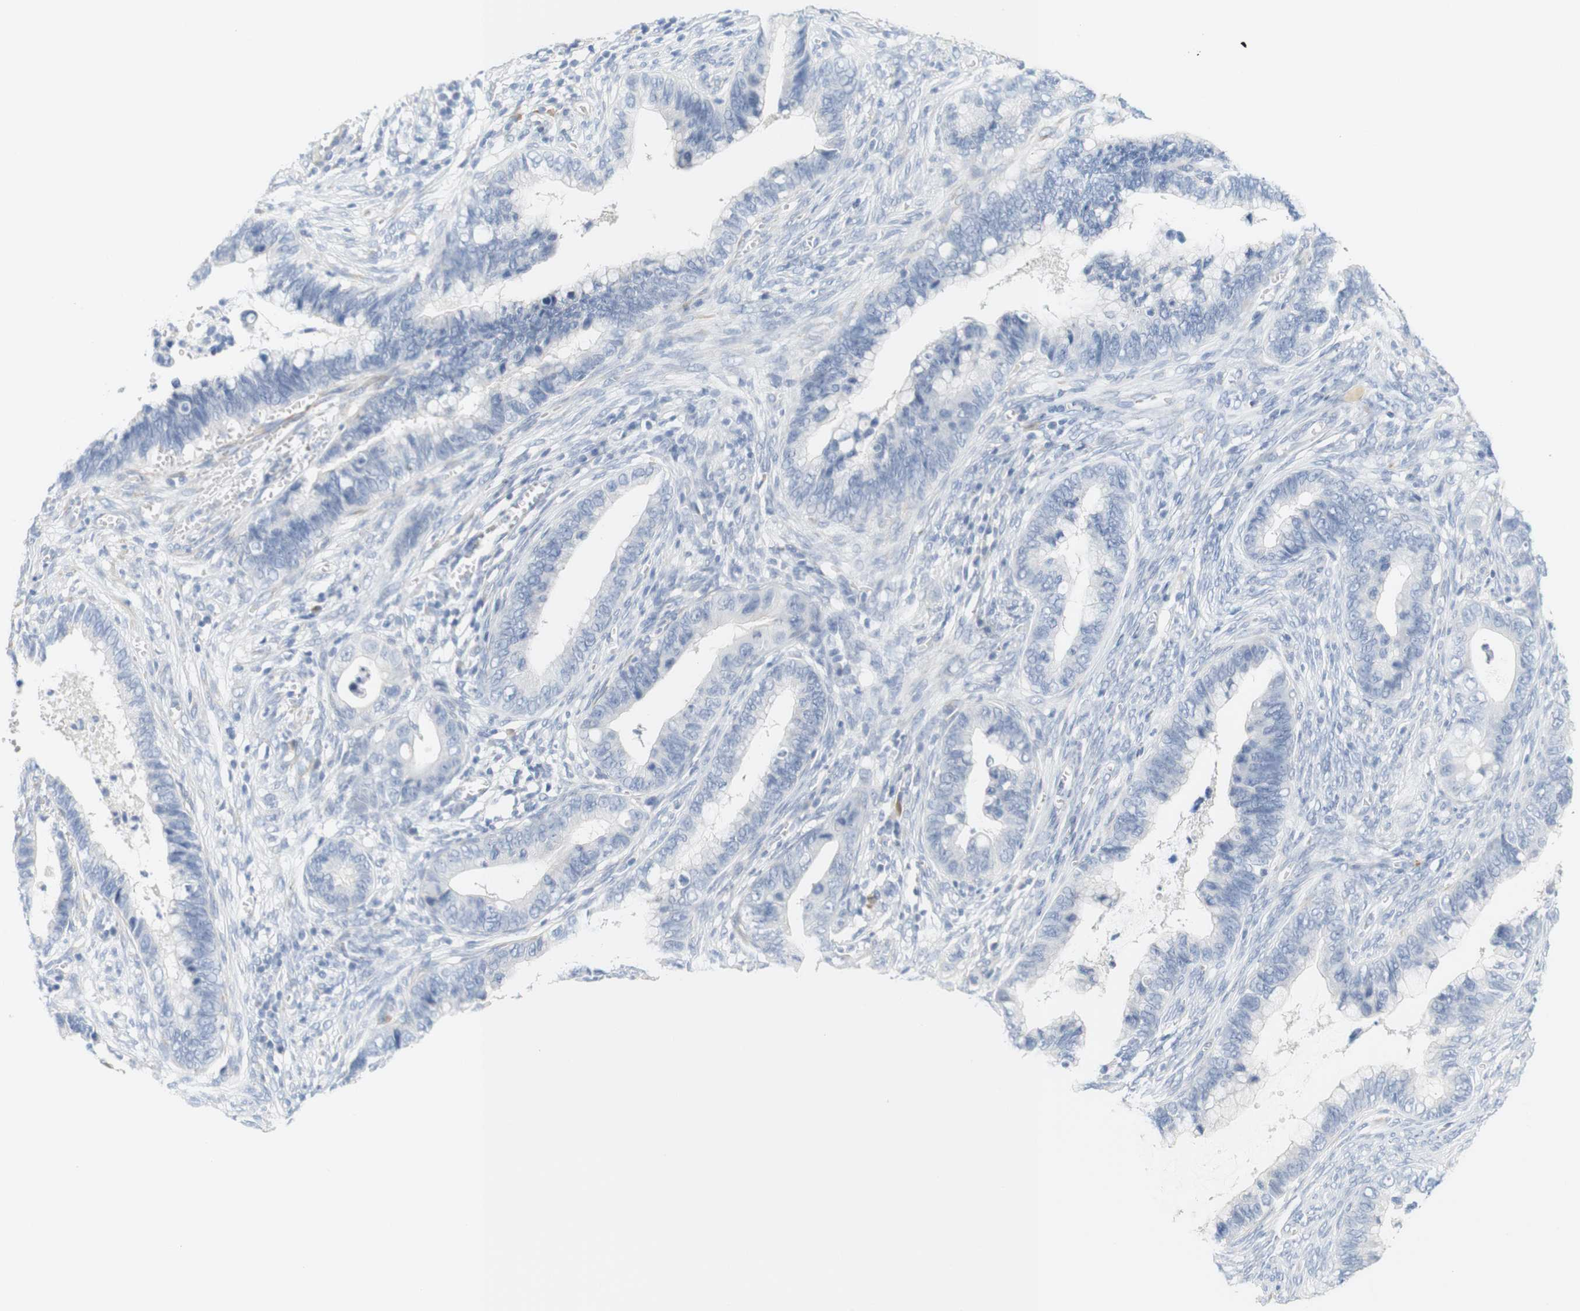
{"staining": {"intensity": "negative", "quantity": "none", "location": "none"}, "tissue": "cervical cancer", "cell_type": "Tumor cells", "image_type": "cancer", "snomed": [{"axis": "morphology", "description": "Adenocarcinoma, NOS"}, {"axis": "topography", "description": "Cervix"}], "caption": "Immunohistochemistry photomicrograph of cervical adenocarcinoma stained for a protein (brown), which exhibits no staining in tumor cells.", "gene": "RGS9", "patient": {"sex": "female", "age": 44}}